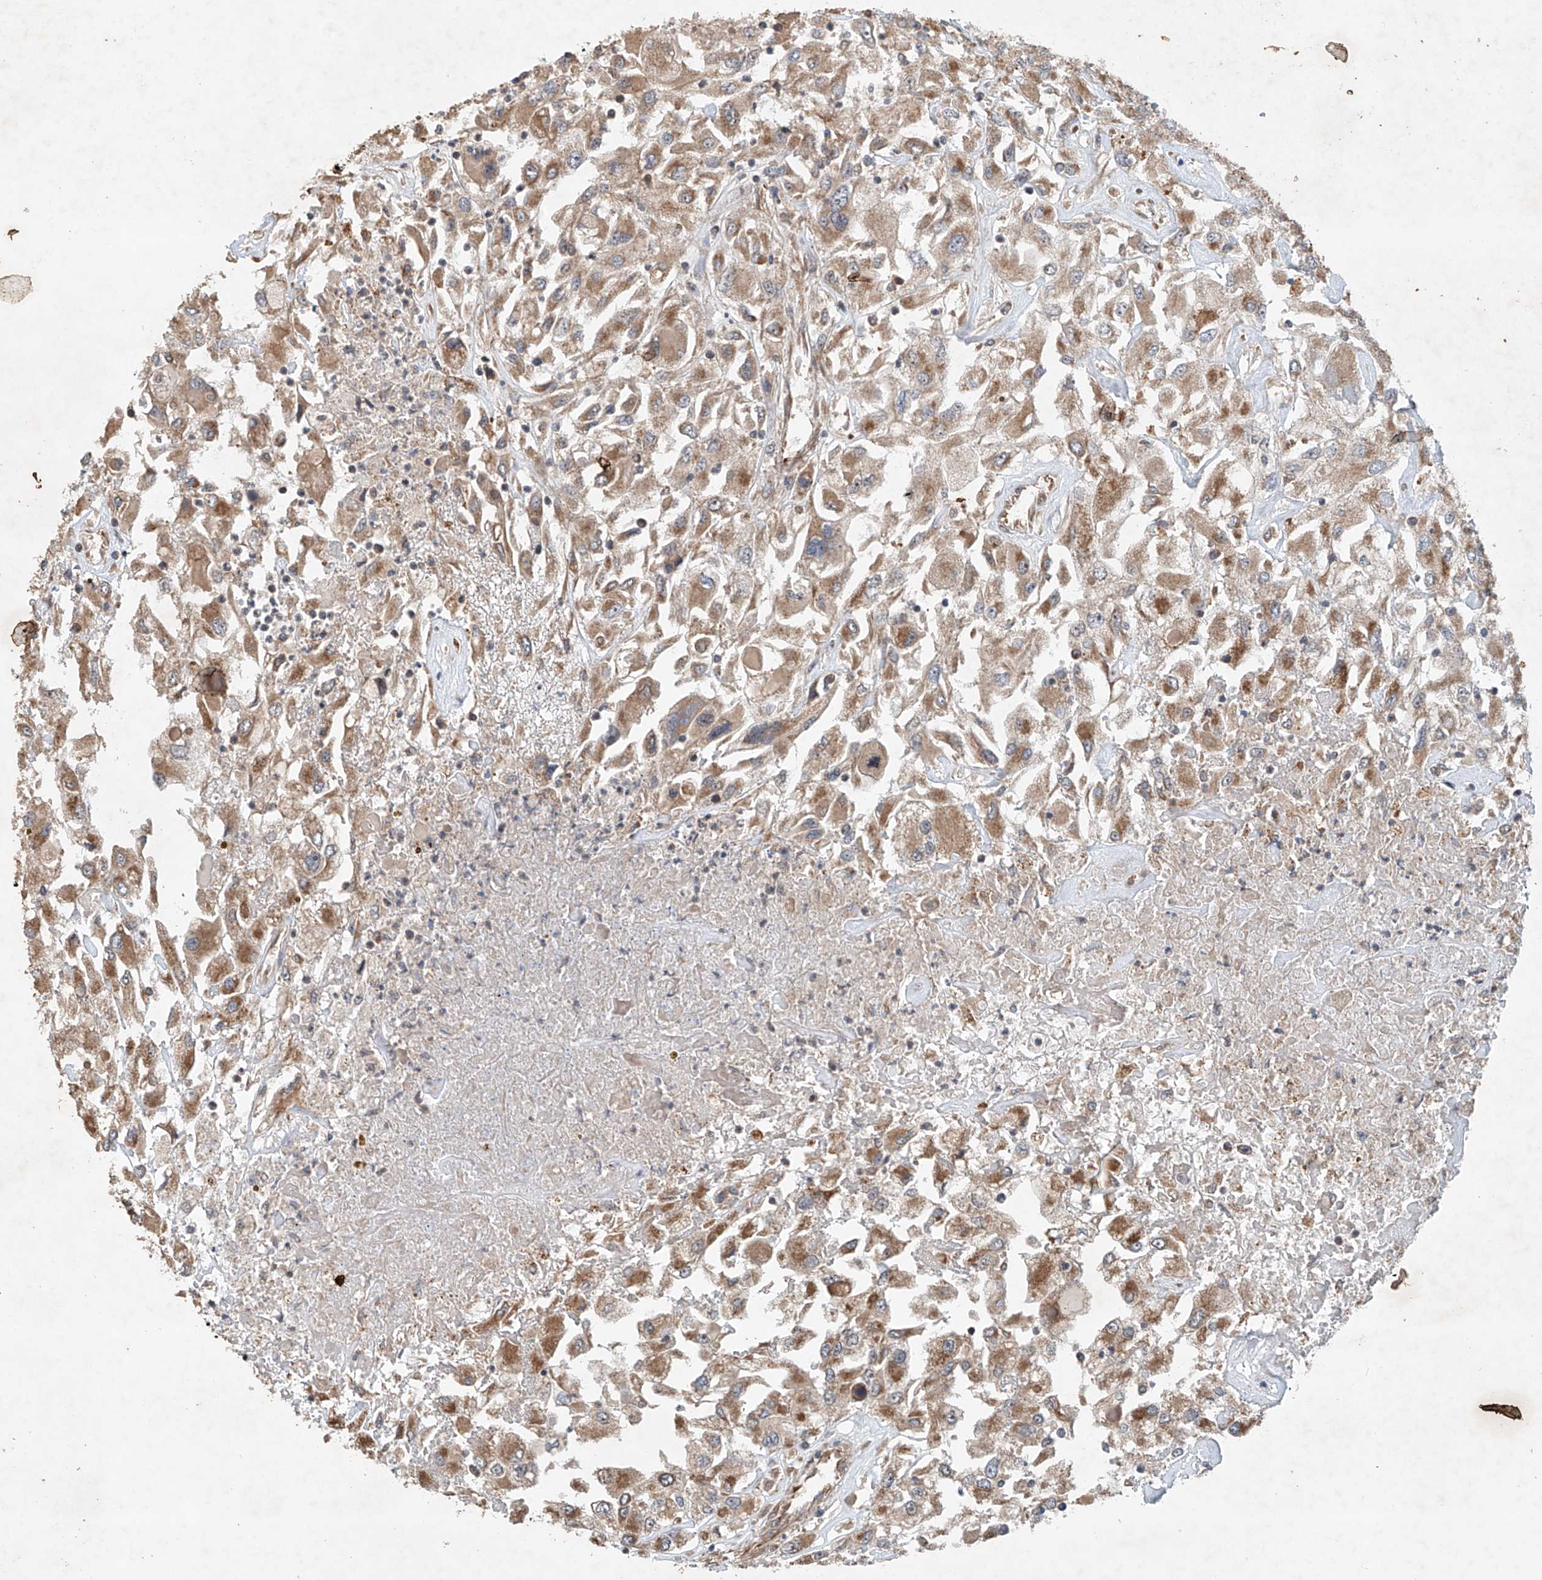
{"staining": {"intensity": "moderate", "quantity": ">75%", "location": "cytoplasmic/membranous"}, "tissue": "renal cancer", "cell_type": "Tumor cells", "image_type": "cancer", "snomed": [{"axis": "morphology", "description": "Adenocarcinoma, NOS"}, {"axis": "topography", "description": "Kidney"}], "caption": "High-power microscopy captured an IHC histopathology image of adenocarcinoma (renal), revealing moderate cytoplasmic/membranous expression in about >75% of tumor cells. (DAB = brown stain, brightfield microscopy at high magnification).", "gene": "CEP85L", "patient": {"sex": "female", "age": 52}}